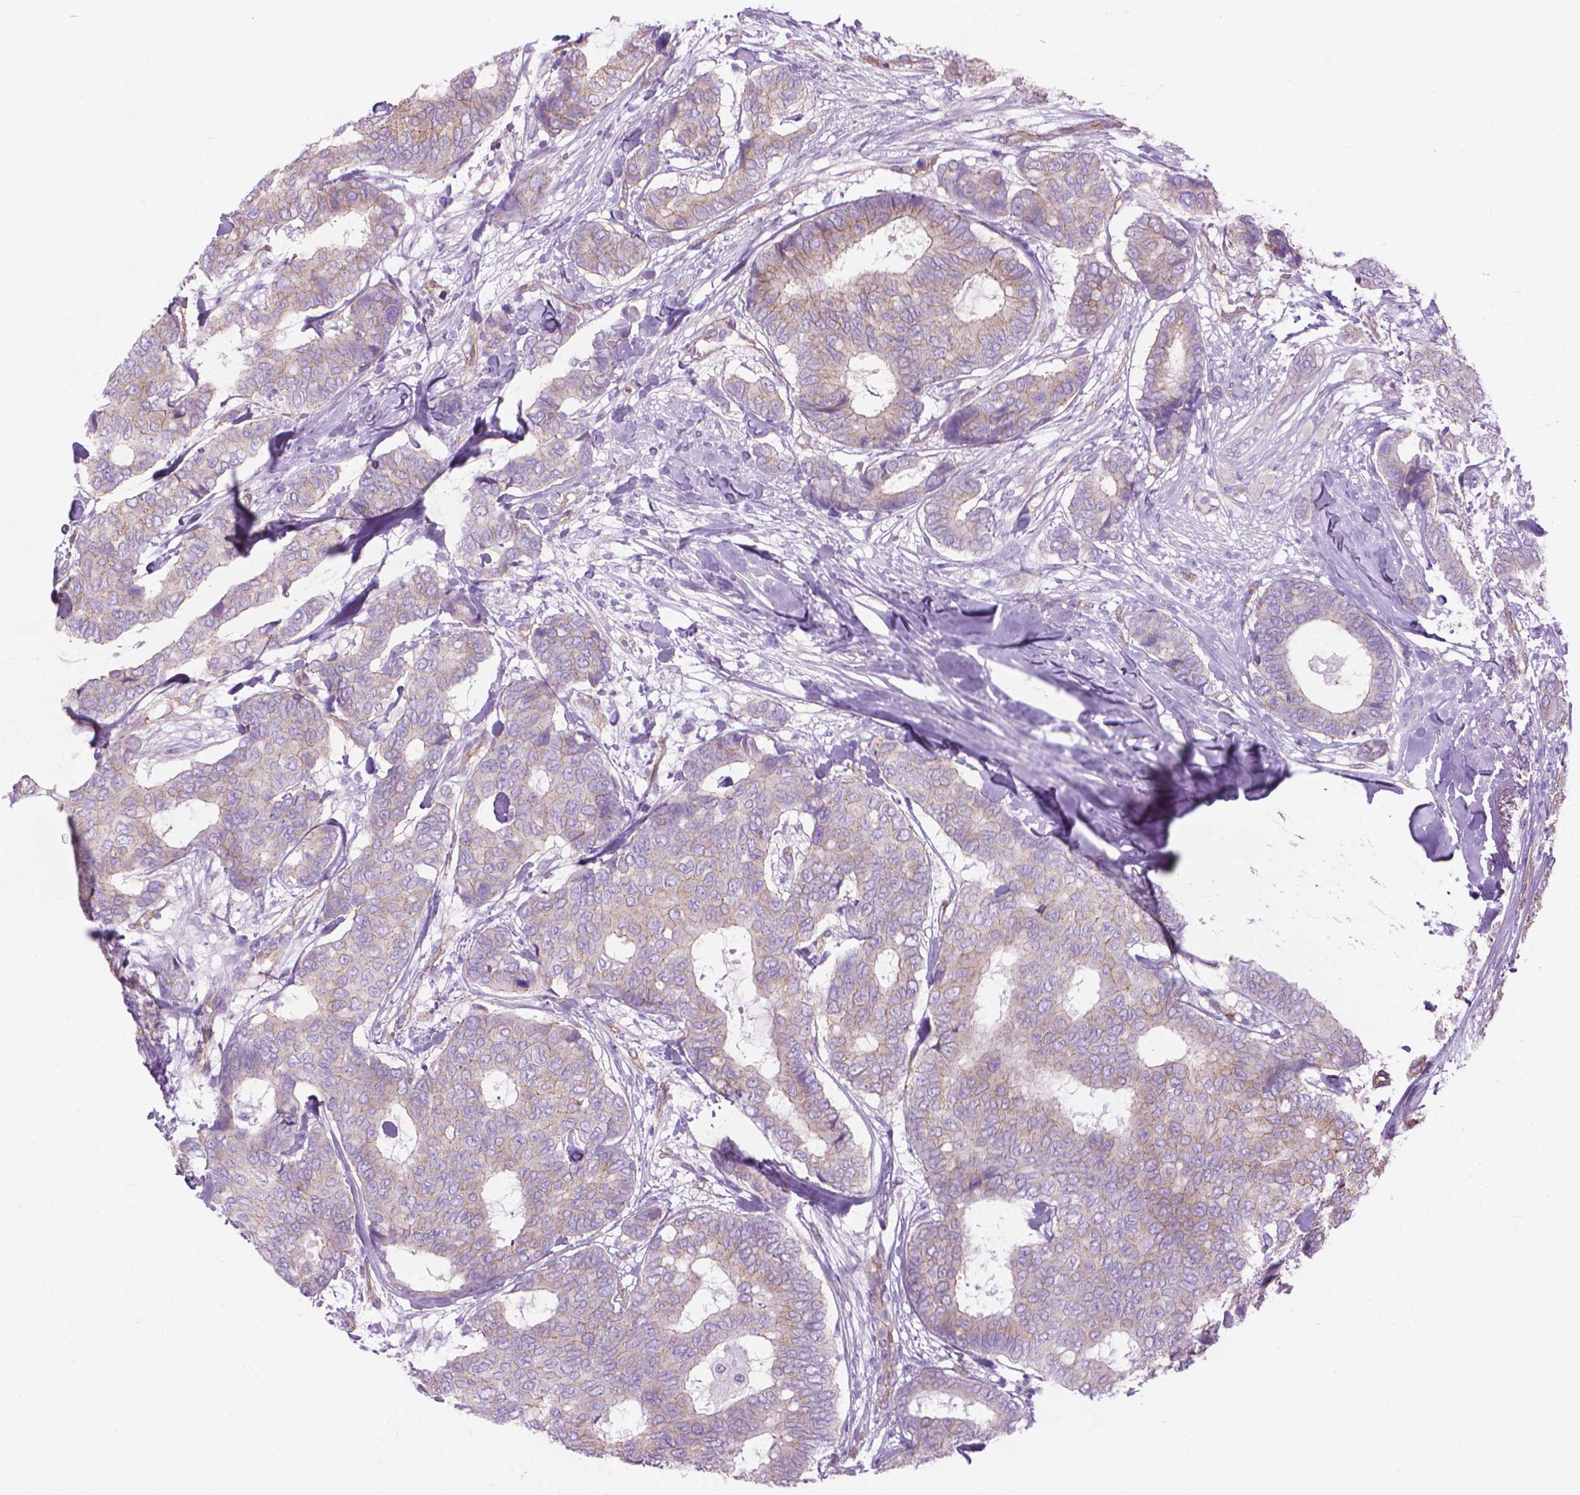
{"staining": {"intensity": "weak", "quantity": "25%-75%", "location": "cytoplasmic/membranous"}, "tissue": "breast cancer", "cell_type": "Tumor cells", "image_type": "cancer", "snomed": [{"axis": "morphology", "description": "Duct carcinoma"}, {"axis": "topography", "description": "Breast"}], "caption": "The immunohistochemical stain labels weak cytoplasmic/membranous staining in tumor cells of breast cancer tissue. Immunohistochemistry stains the protein of interest in brown and the nuclei are stained blue.", "gene": "TENT5A", "patient": {"sex": "female", "age": 75}}